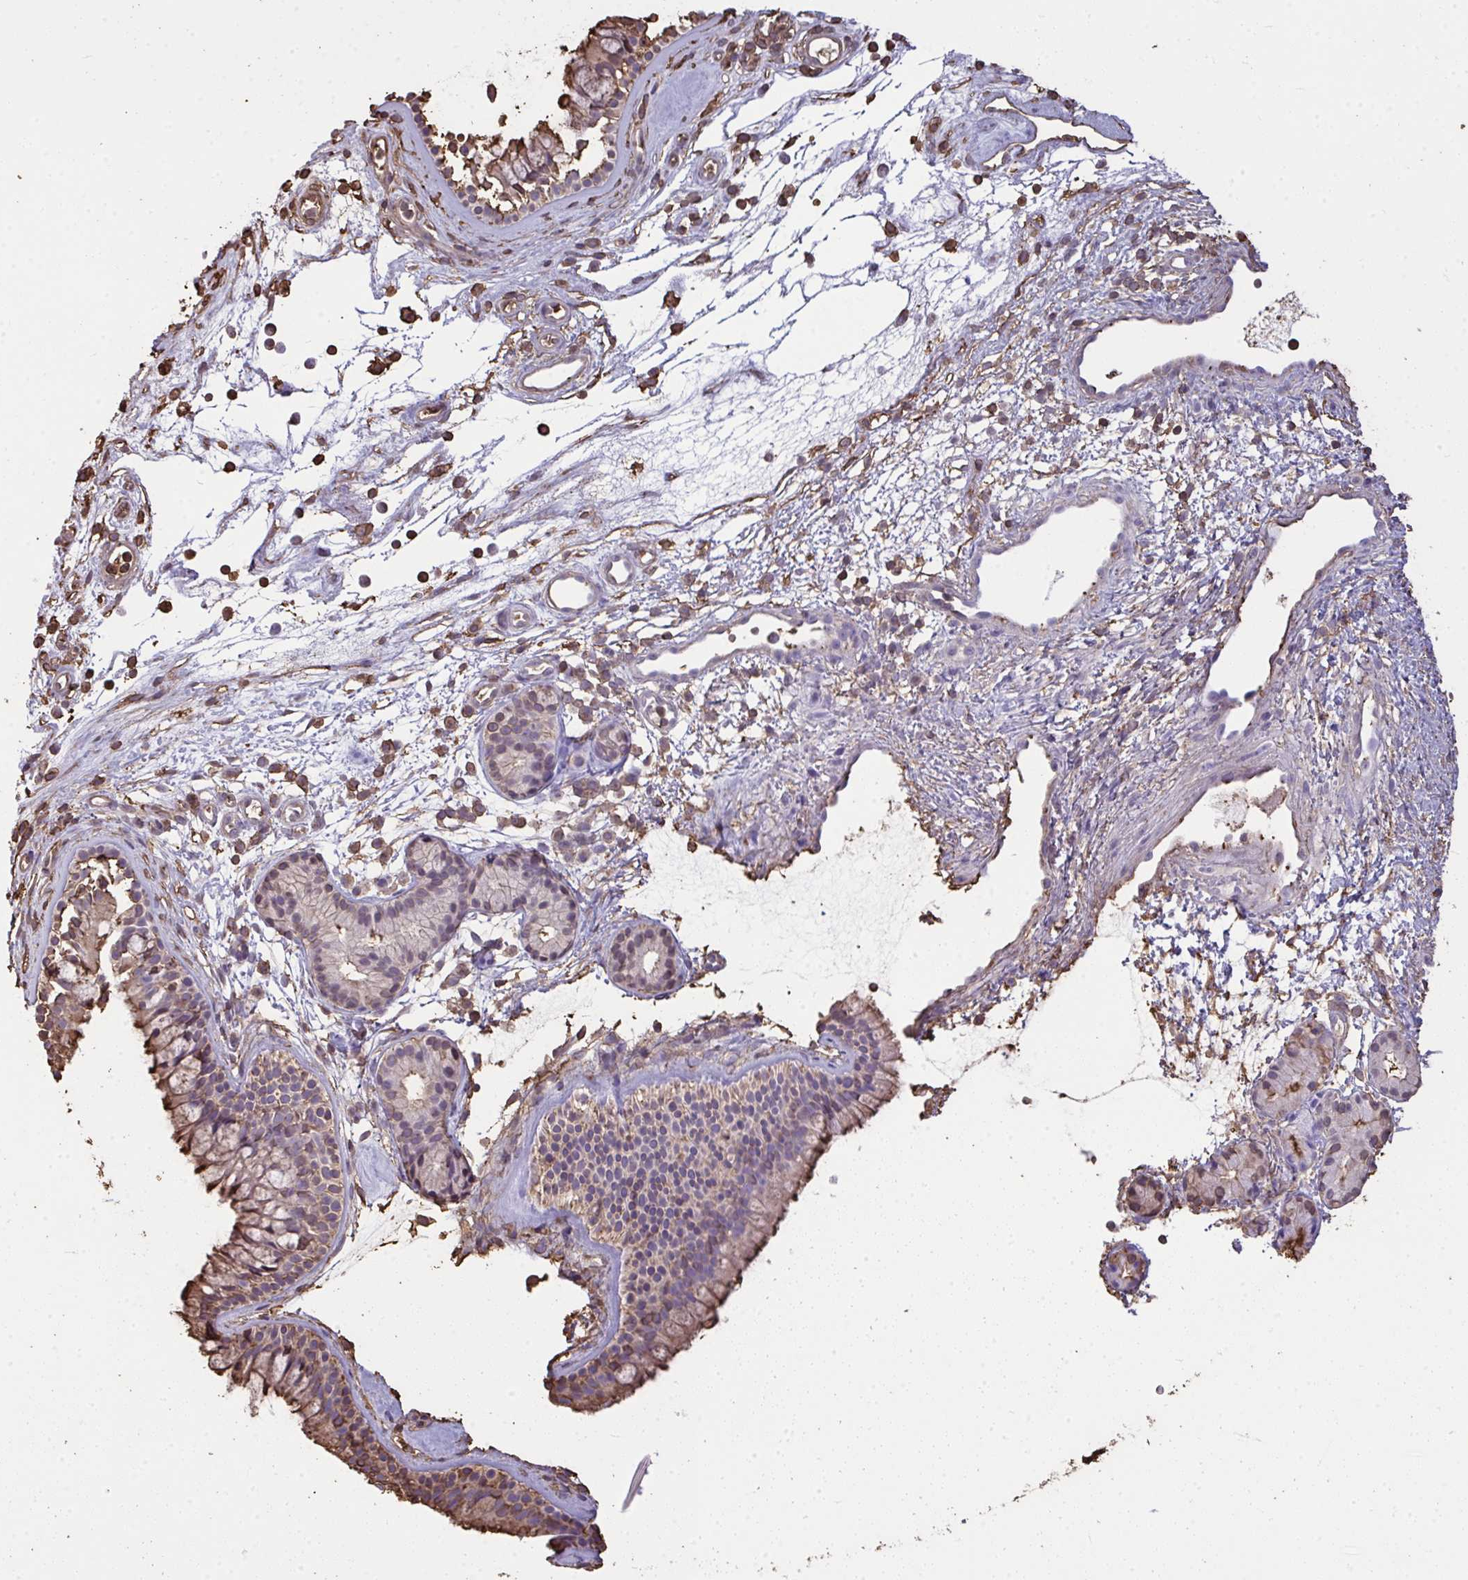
{"staining": {"intensity": "moderate", "quantity": "25%-75%", "location": "cytoplasmic/membranous"}, "tissue": "nasopharynx", "cell_type": "Respiratory epithelial cells", "image_type": "normal", "snomed": [{"axis": "morphology", "description": "Normal tissue, NOS"}, {"axis": "topography", "description": "Nasopharynx"}], "caption": "This image exhibits immunohistochemistry staining of unremarkable nasopharynx, with medium moderate cytoplasmic/membranous positivity in about 25%-75% of respiratory epithelial cells.", "gene": "ANXA5", "patient": {"sex": "female", "age": 70}}